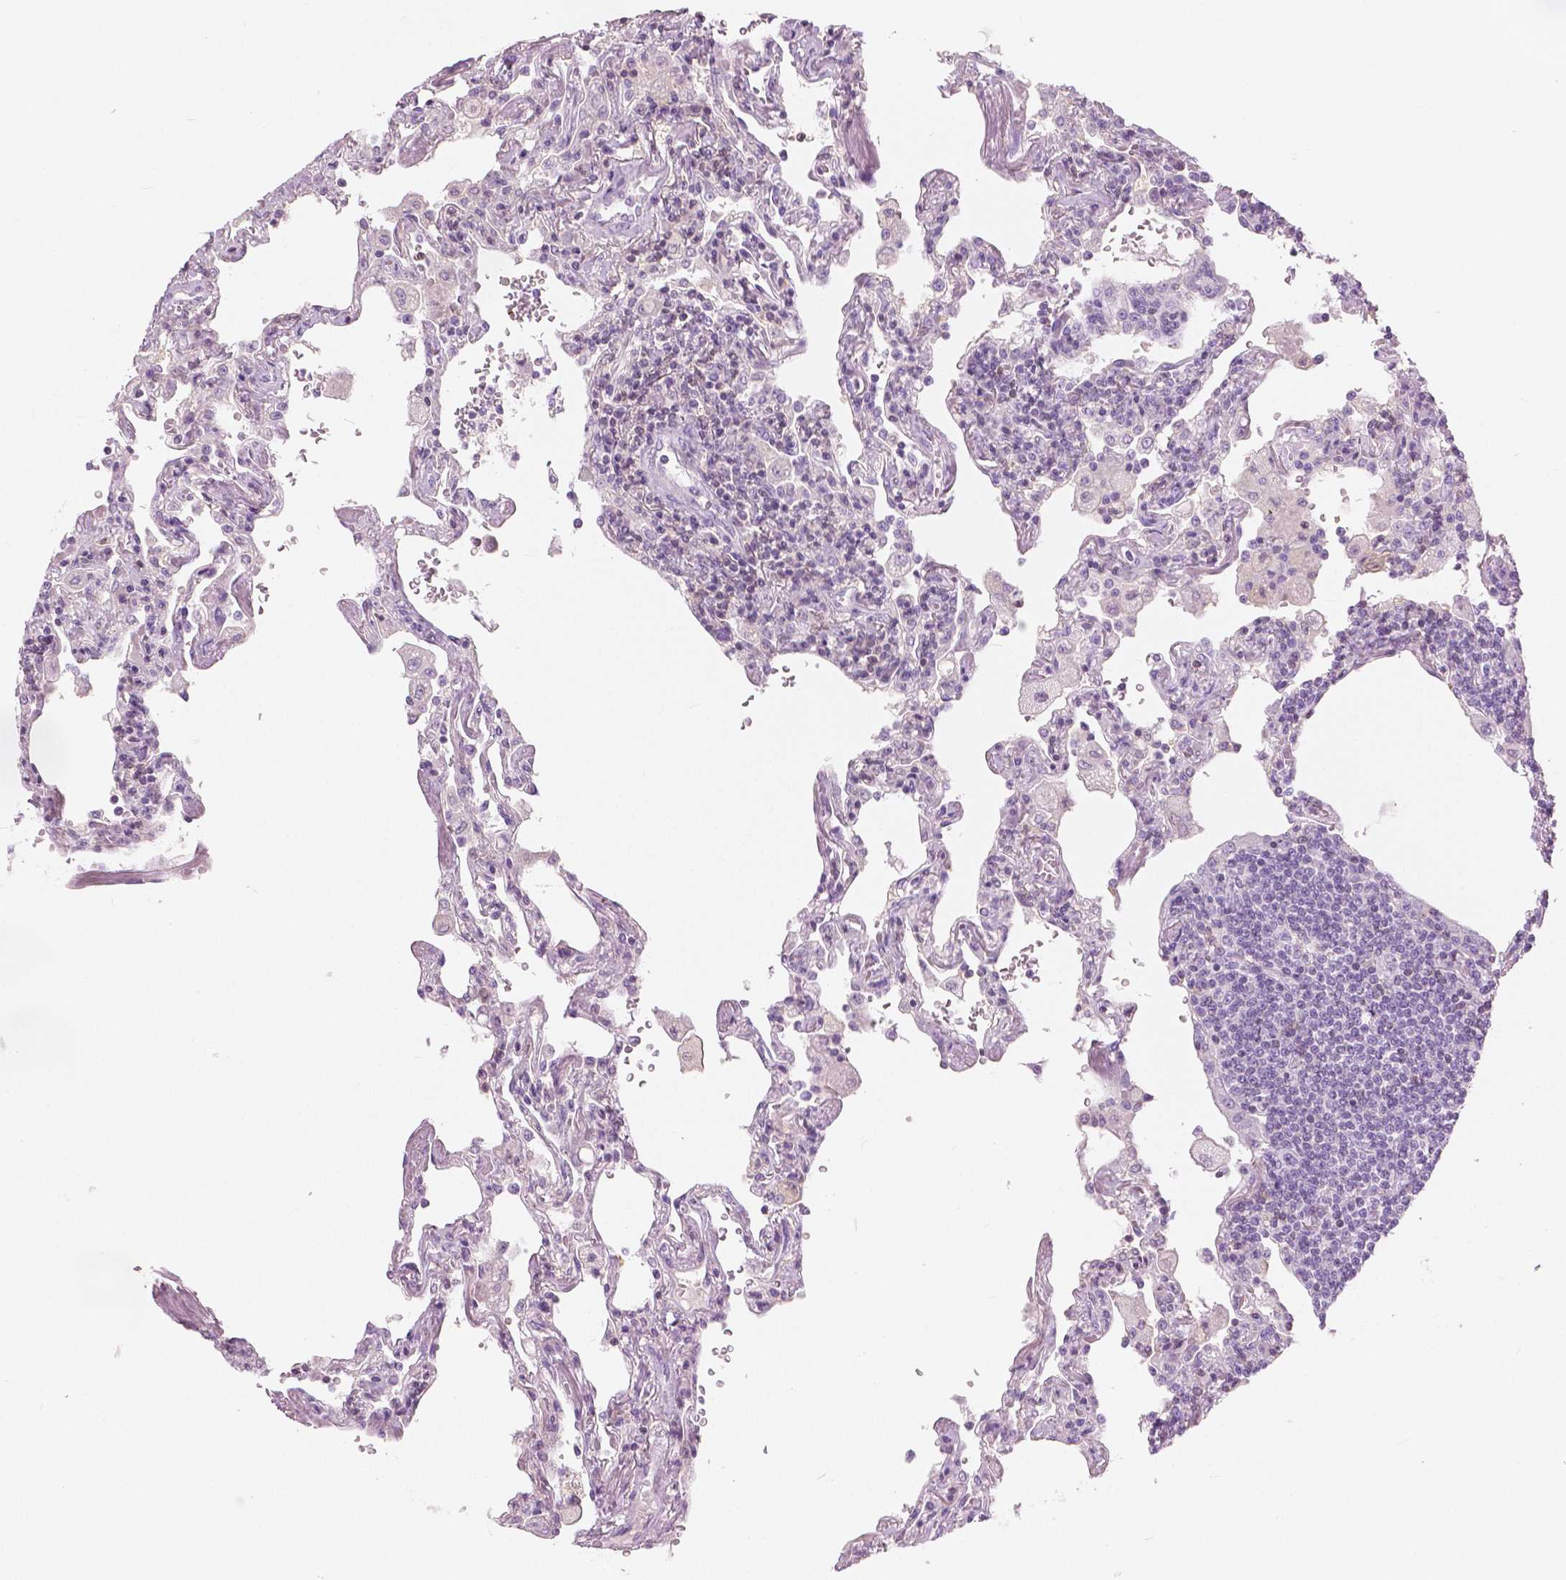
{"staining": {"intensity": "negative", "quantity": "none", "location": "none"}, "tissue": "lymphoma", "cell_type": "Tumor cells", "image_type": "cancer", "snomed": [{"axis": "morphology", "description": "Malignant lymphoma, non-Hodgkin's type, Low grade"}, {"axis": "topography", "description": "Lung"}], "caption": "Immunohistochemical staining of low-grade malignant lymphoma, non-Hodgkin's type exhibits no significant staining in tumor cells. Nuclei are stained in blue.", "gene": "GALM", "patient": {"sex": "female", "age": 71}}